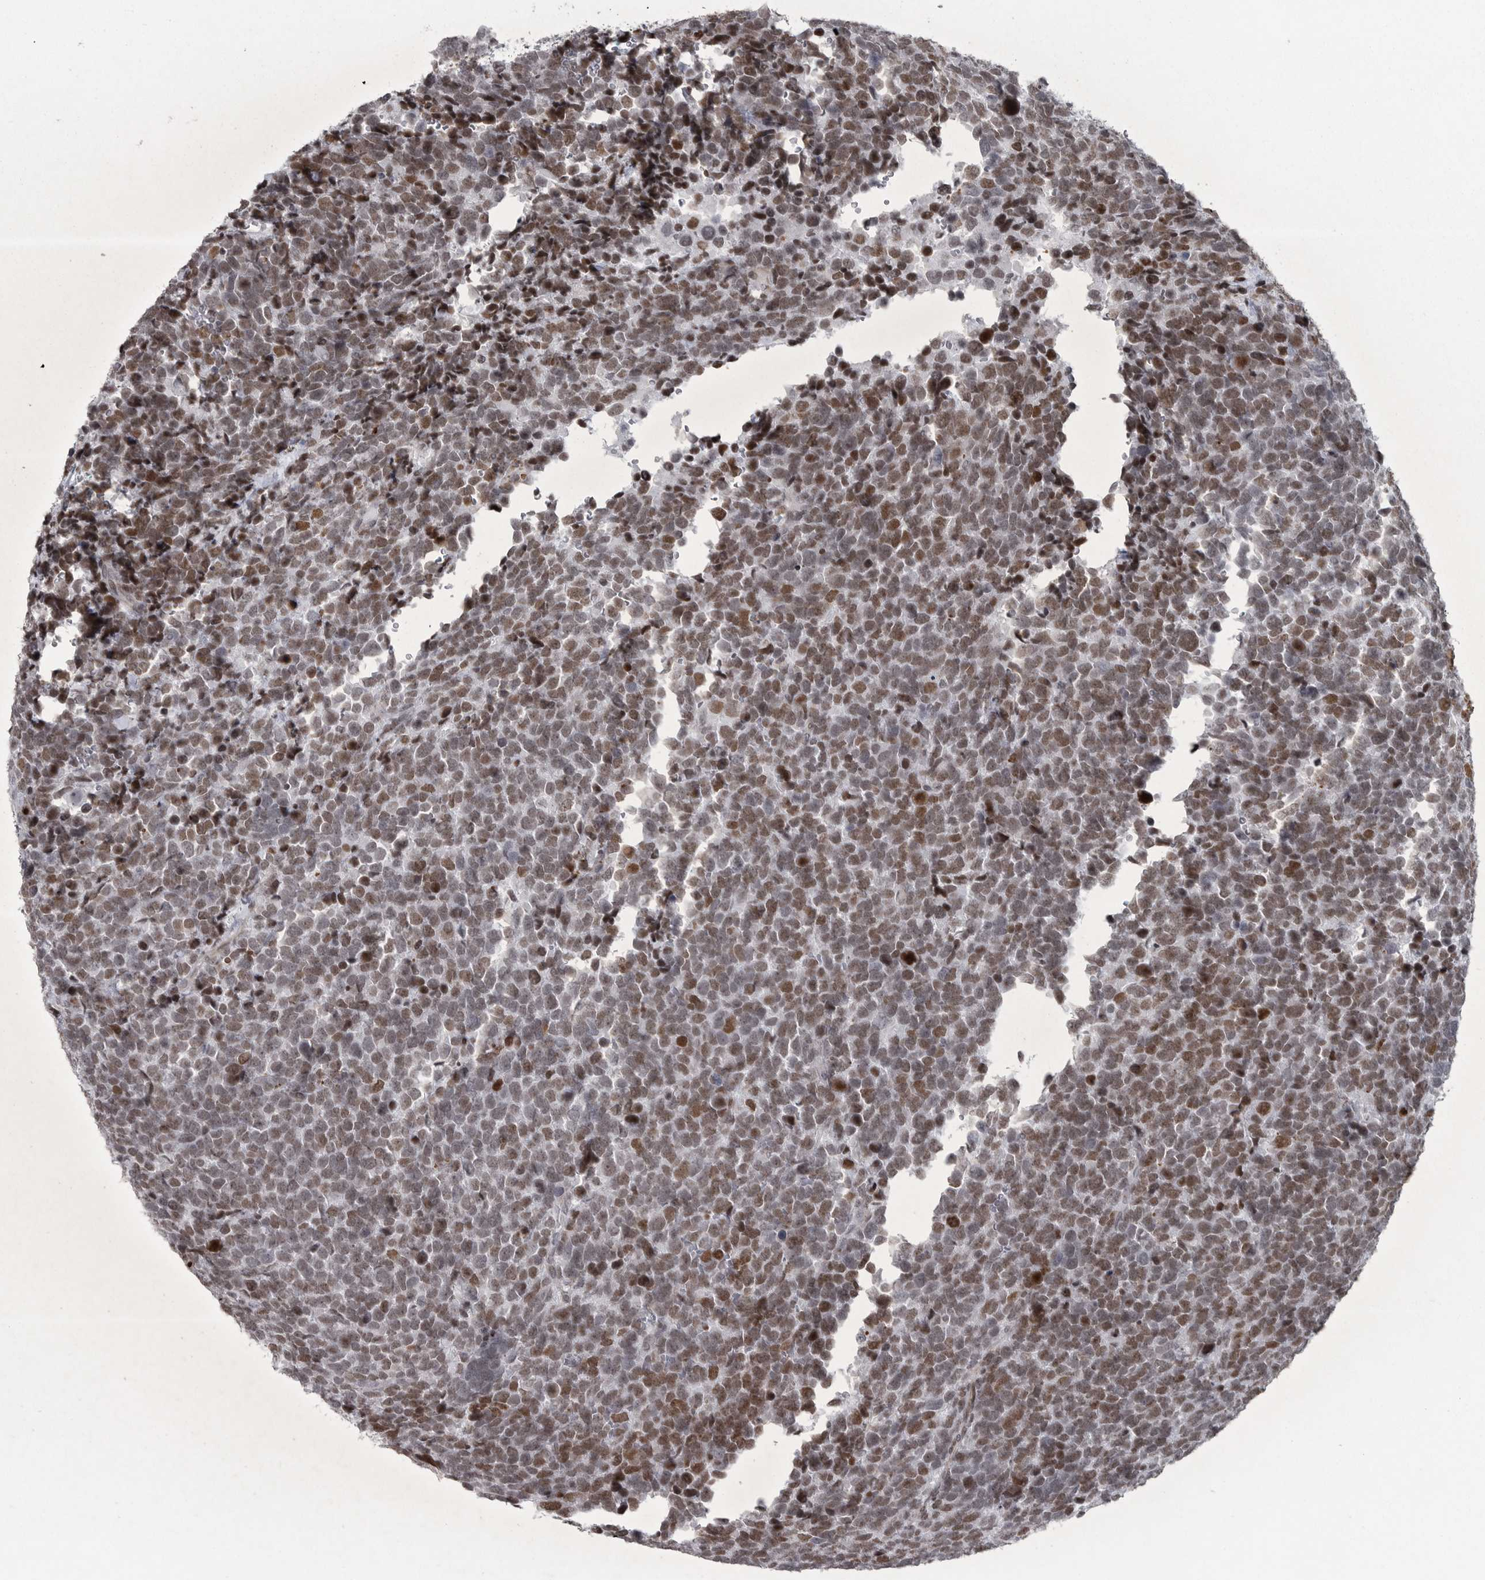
{"staining": {"intensity": "moderate", "quantity": ">75%", "location": "nuclear"}, "tissue": "urothelial cancer", "cell_type": "Tumor cells", "image_type": "cancer", "snomed": [{"axis": "morphology", "description": "Urothelial carcinoma, High grade"}, {"axis": "topography", "description": "Urinary bladder"}], "caption": "DAB immunohistochemical staining of urothelial cancer reveals moderate nuclear protein staining in approximately >75% of tumor cells.", "gene": "HMGN3", "patient": {"sex": "female", "age": 82}}